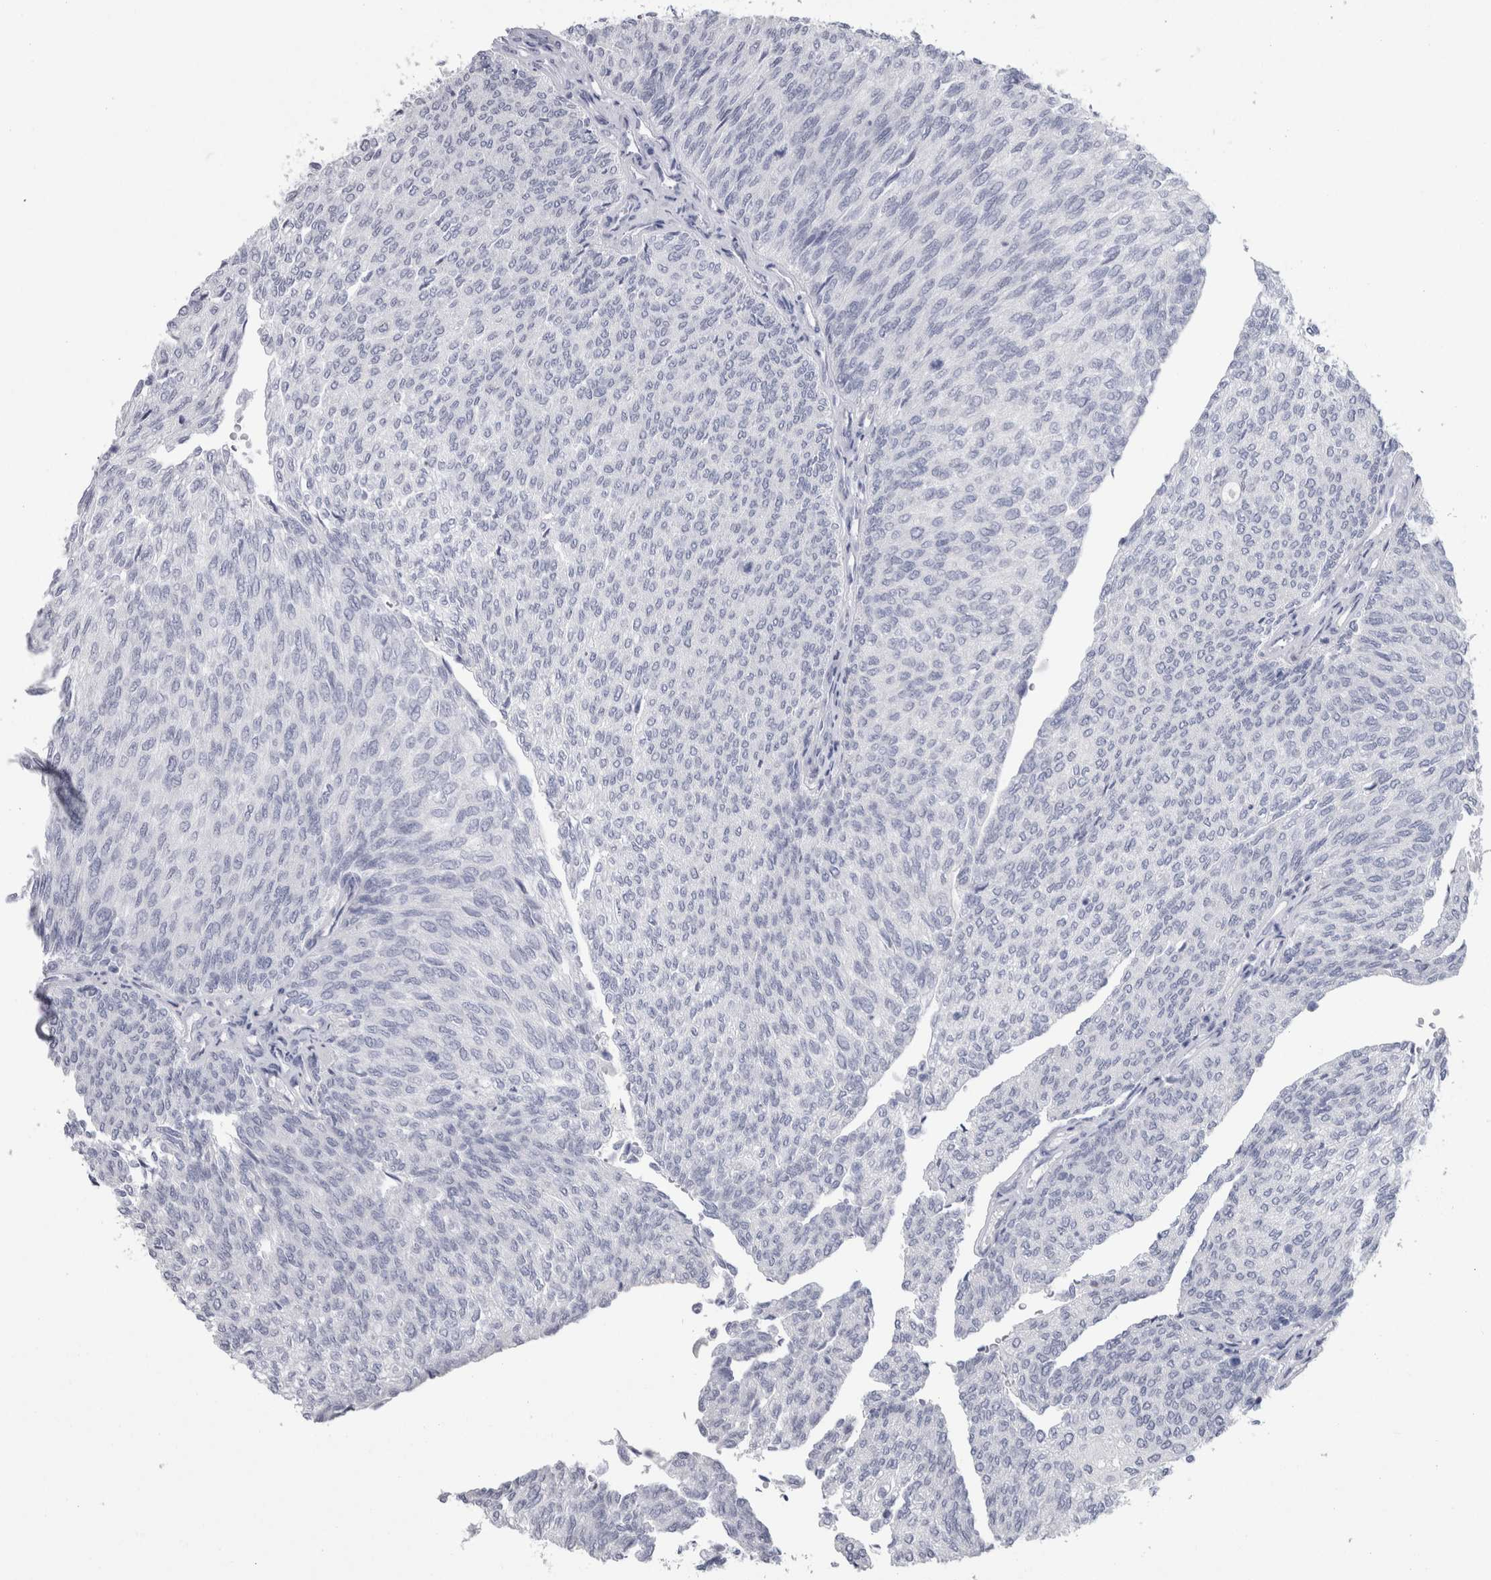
{"staining": {"intensity": "negative", "quantity": "none", "location": "none"}, "tissue": "urothelial cancer", "cell_type": "Tumor cells", "image_type": "cancer", "snomed": [{"axis": "morphology", "description": "Urothelial carcinoma, Low grade"}, {"axis": "topography", "description": "Urinary bladder"}], "caption": "There is no significant positivity in tumor cells of urothelial cancer.", "gene": "PTH", "patient": {"sex": "female", "age": 79}}